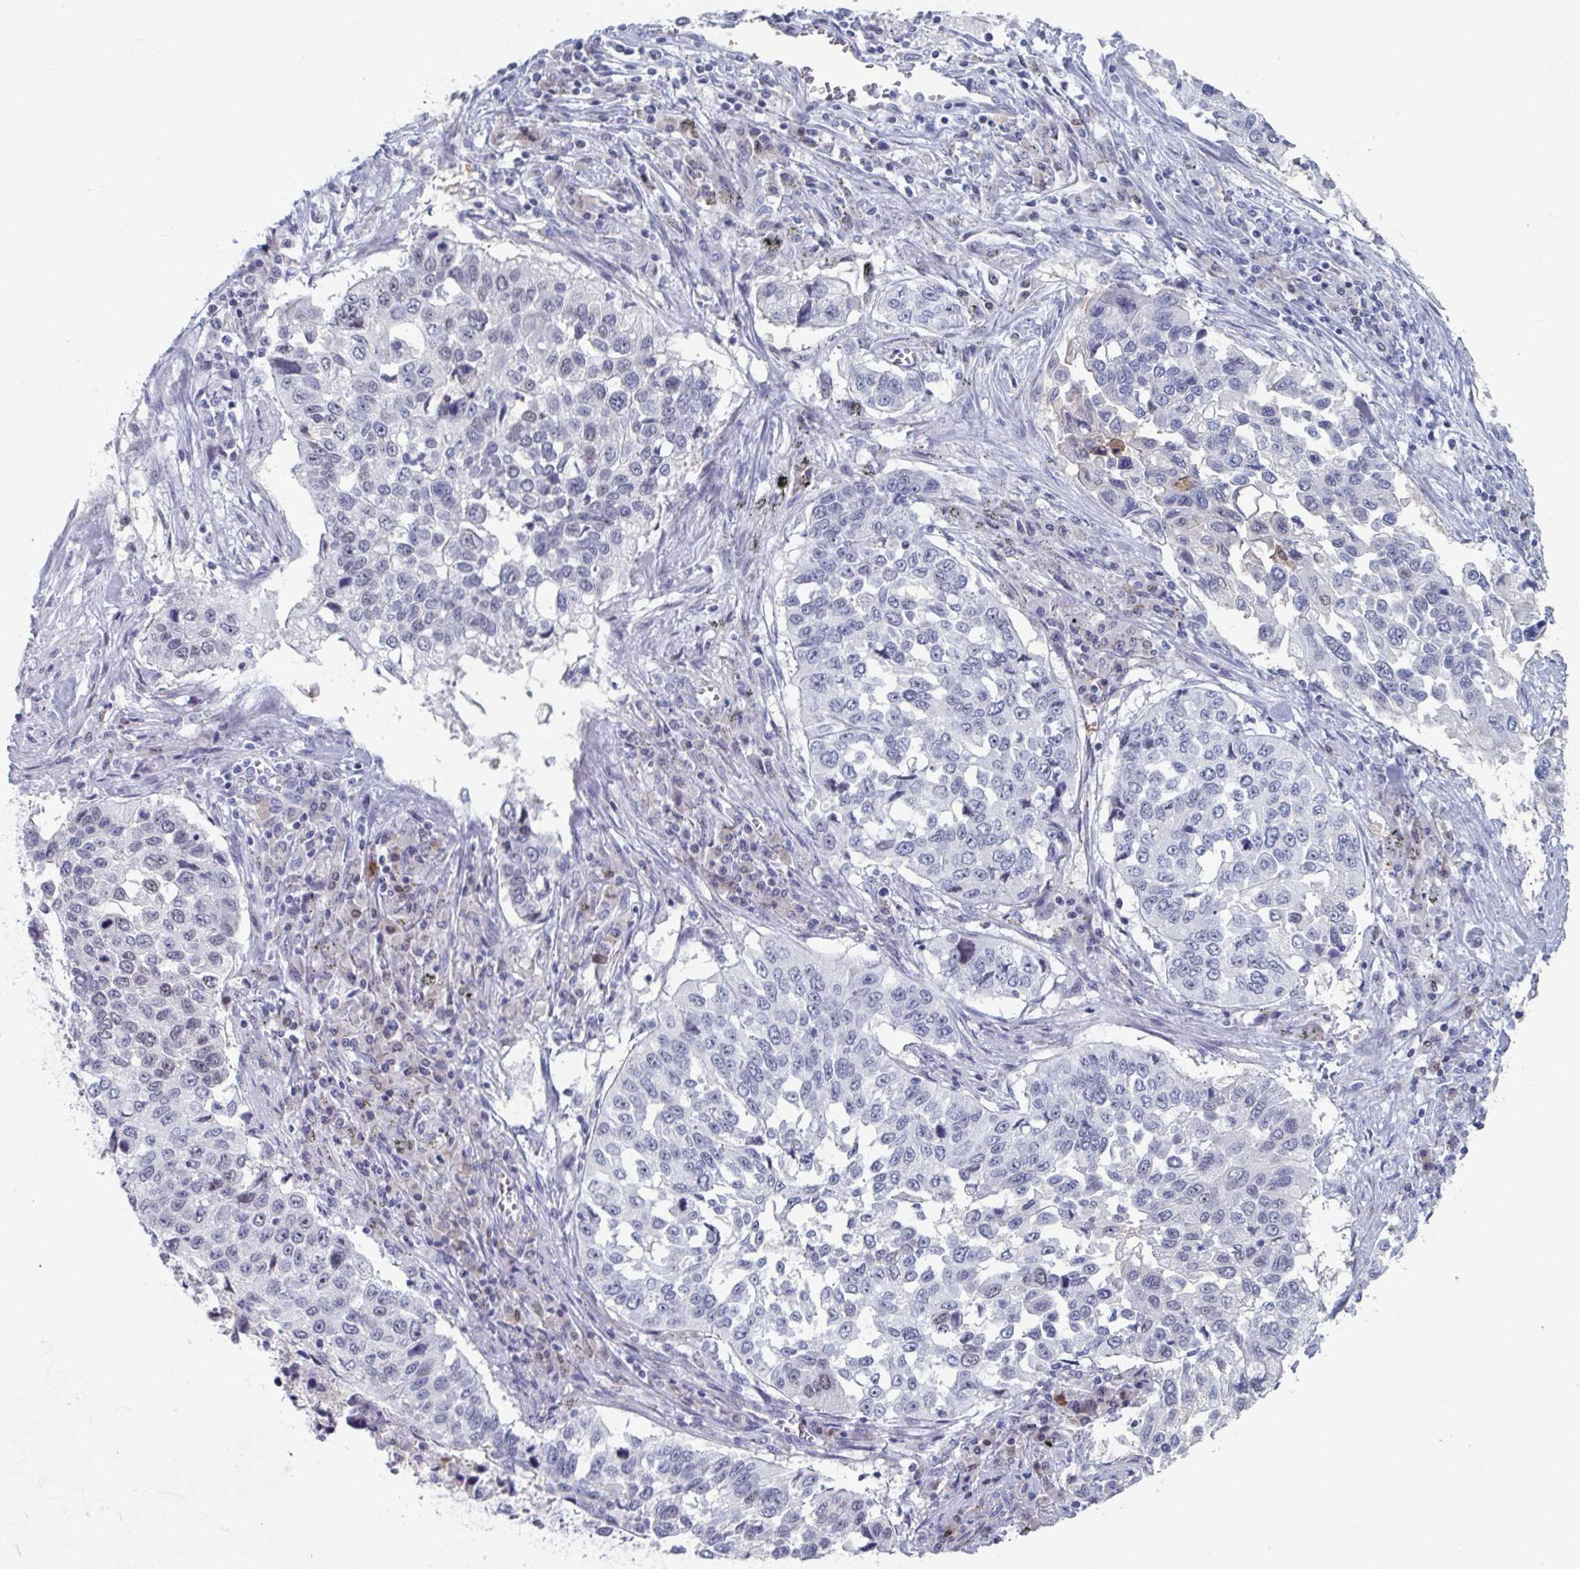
{"staining": {"intensity": "negative", "quantity": "none", "location": "none"}, "tissue": "lung cancer", "cell_type": "Tumor cells", "image_type": "cancer", "snomed": [{"axis": "morphology", "description": "Squamous cell carcinoma, NOS"}, {"axis": "topography", "description": "Lung"}], "caption": "Immunohistochemistry (IHC) micrograph of lung cancer (squamous cell carcinoma) stained for a protein (brown), which exhibits no expression in tumor cells.", "gene": "FOXA1", "patient": {"sex": "male", "age": 62}}